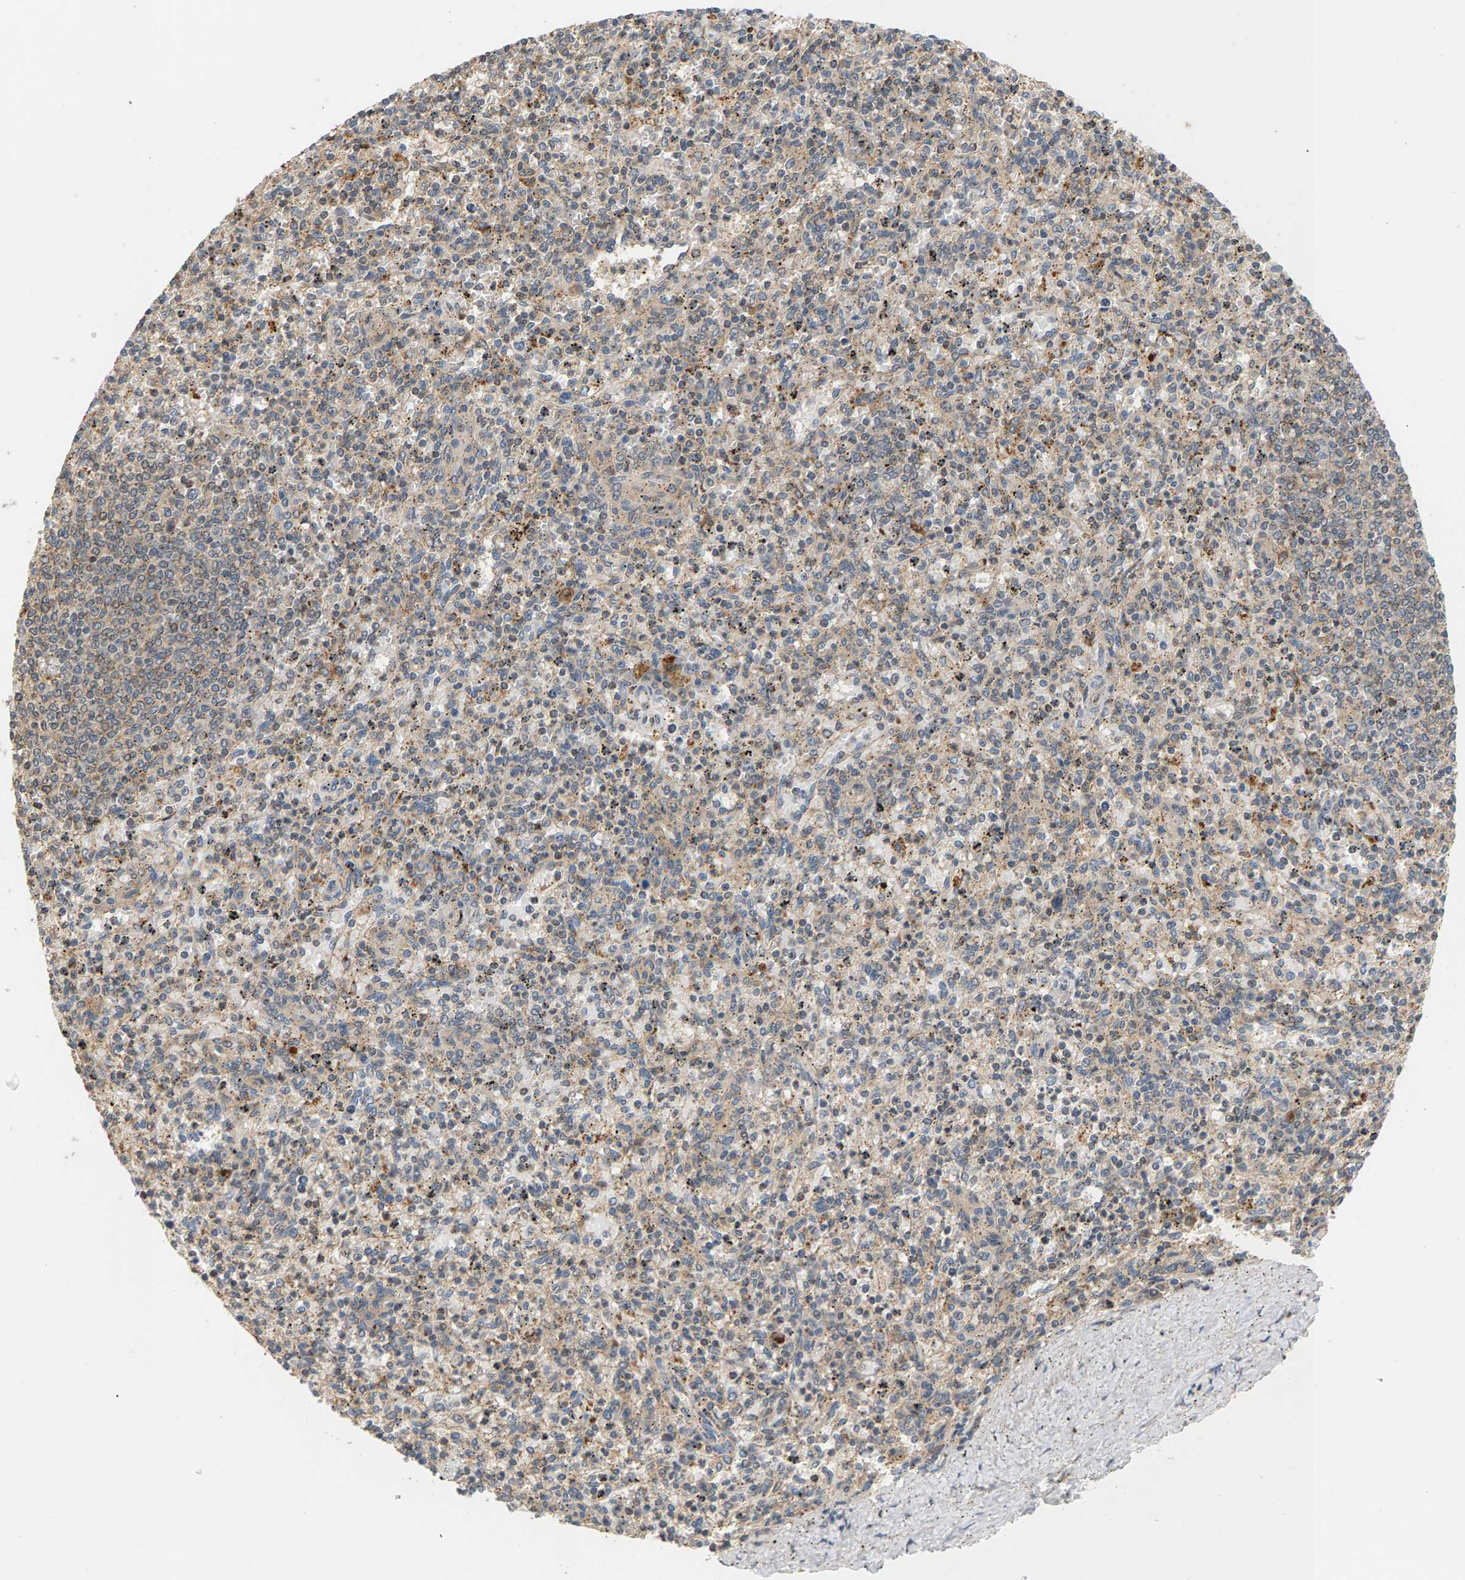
{"staining": {"intensity": "weak", "quantity": "25%-75%", "location": "cytoplasmic/membranous"}, "tissue": "spleen", "cell_type": "Cells in red pulp", "image_type": "normal", "snomed": [{"axis": "morphology", "description": "Normal tissue, NOS"}, {"axis": "topography", "description": "Spleen"}], "caption": "IHC micrograph of unremarkable spleen: human spleen stained using IHC shows low levels of weak protein expression localized specifically in the cytoplasmic/membranous of cells in red pulp, appearing as a cytoplasmic/membranous brown color.", "gene": "MAP2K5", "patient": {"sex": "male", "age": 72}}